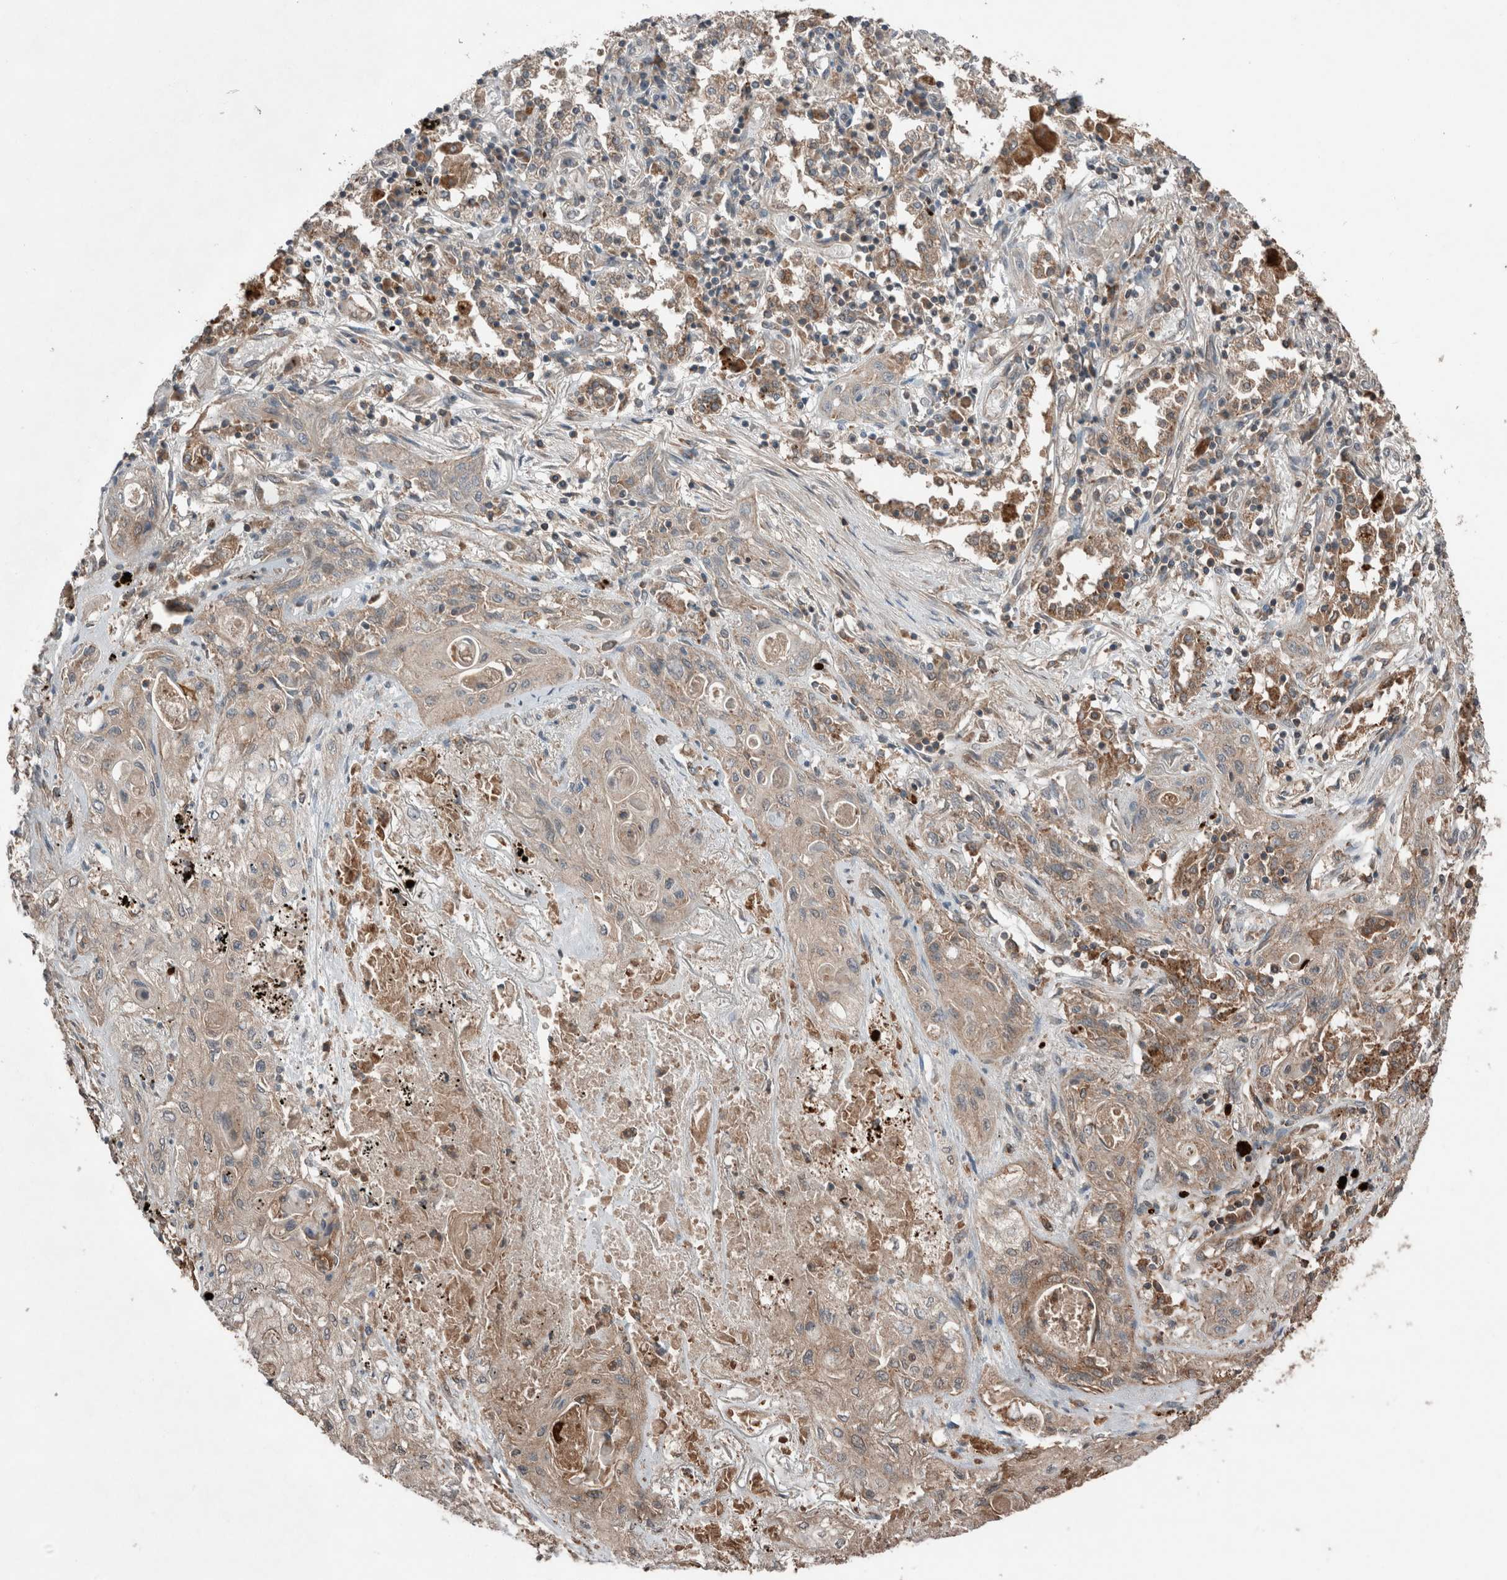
{"staining": {"intensity": "weak", "quantity": "25%-75%", "location": "cytoplasmic/membranous"}, "tissue": "lung cancer", "cell_type": "Tumor cells", "image_type": "cancer", "snomed": [{"axis": "morphology", "description": "Squamous cell carcinoma, NOS"}, {"axis": "topography", "description": "Lung"}], "caption": "This is a histology image of immunohistochemistry (IHC) staining of lung cancer, which shows weak expression in the cytoplasmic/membranous of tumor cells.", "gene": "KLK14", "patient": {"sex": "female", "age": 47}}